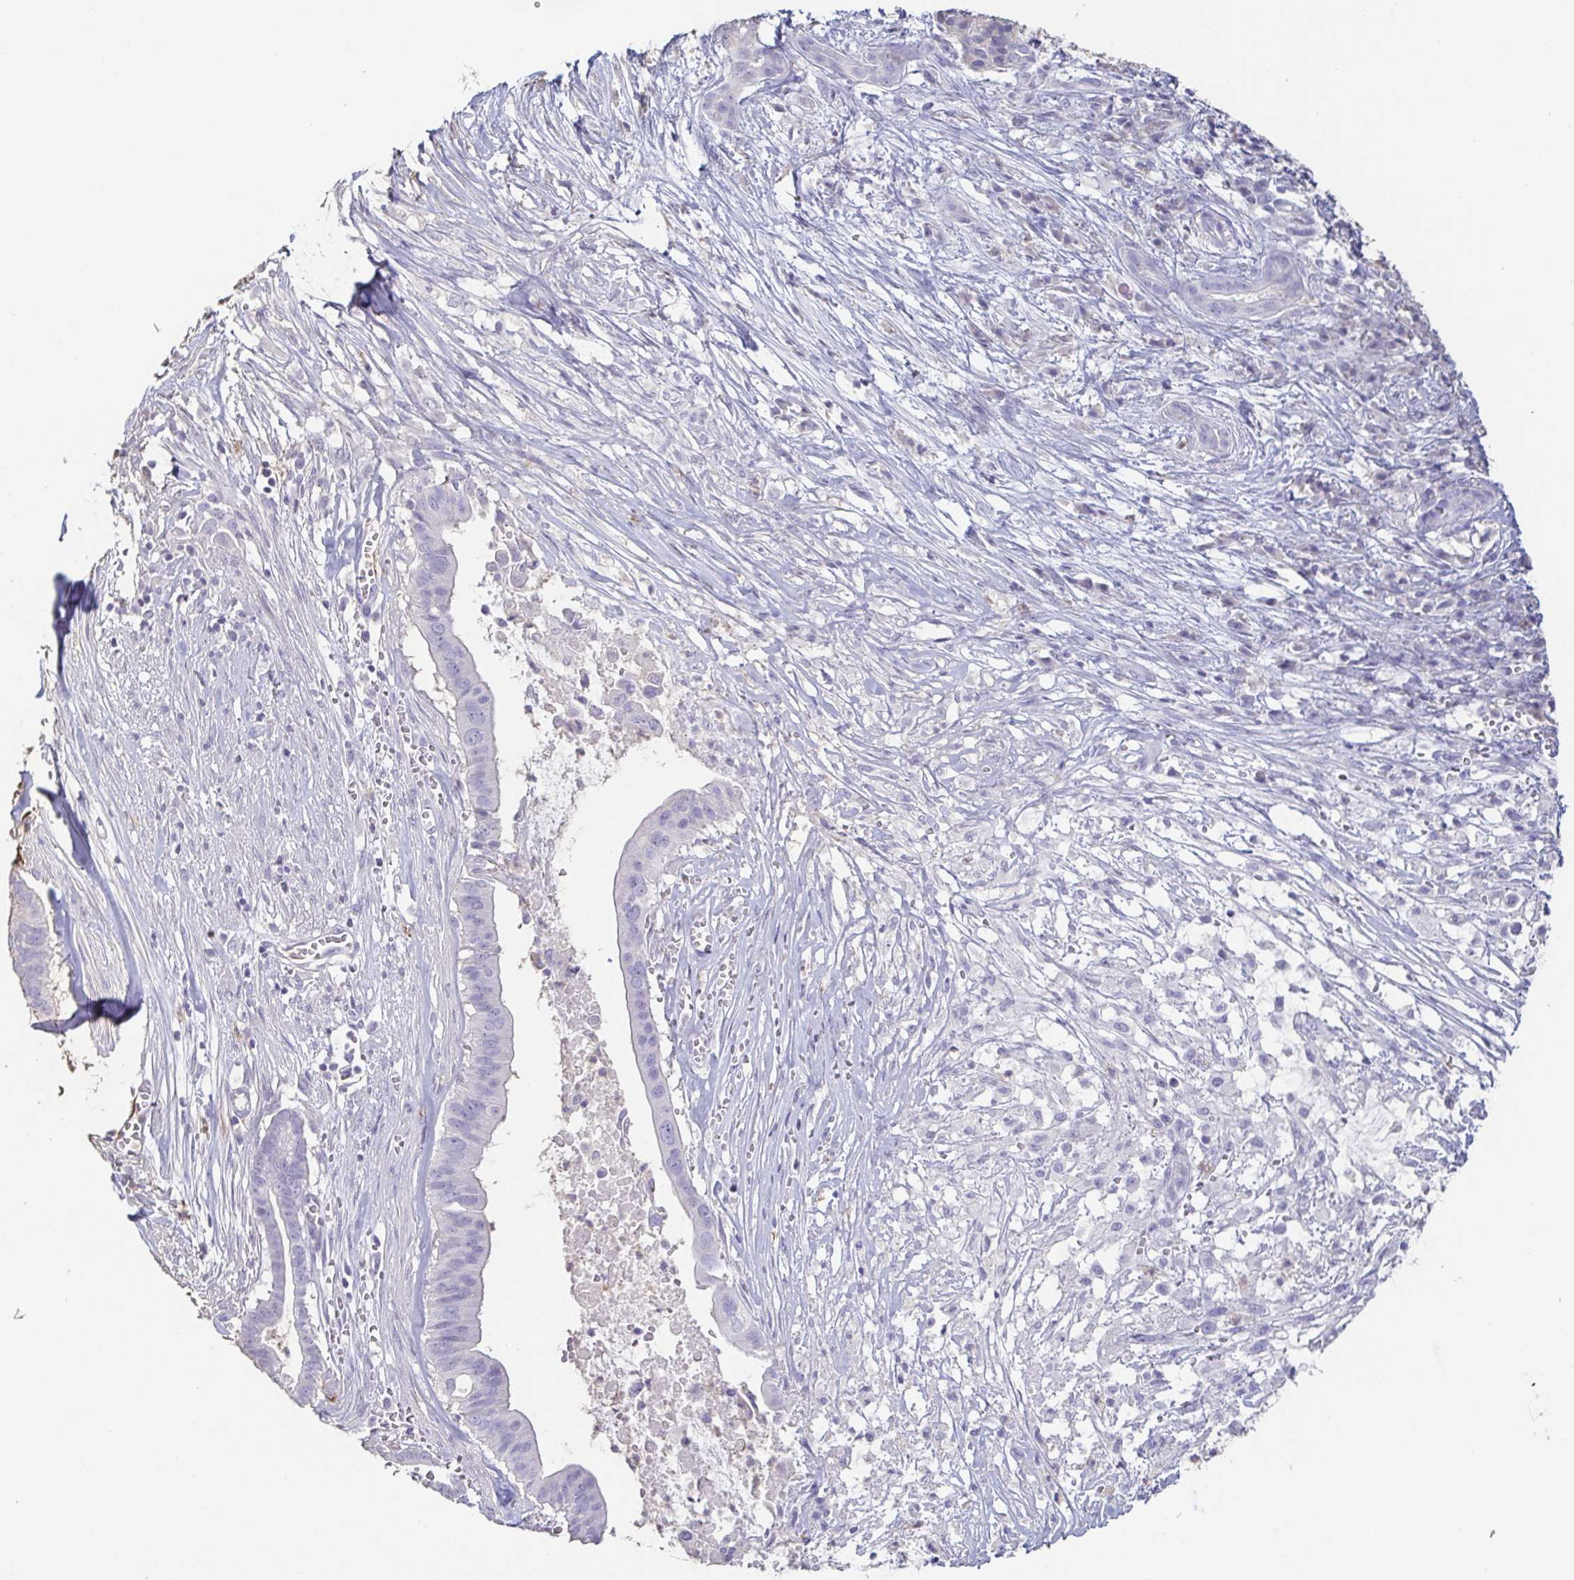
{"staining": {"intensity": "negative", "quantity": "none", "location": "none"}, "tissue": "pancreatic cancer", "cell_type": "Tumor cells", "image_type": "cancer", "snomed": [{"axis": "morphology", "description": "Adenocarcinoma, NOS"}, {"axis": "topography", "description": "Pancreas"}], "caption": "The IHC histopathology image has no significant expression in tumor cells of pancreatic cancer (adenocarcinoma) tissue. Nuclei are stained in blue.", "gene": "BPIFA2", "patient": {"sex": "male", "age": 61}}